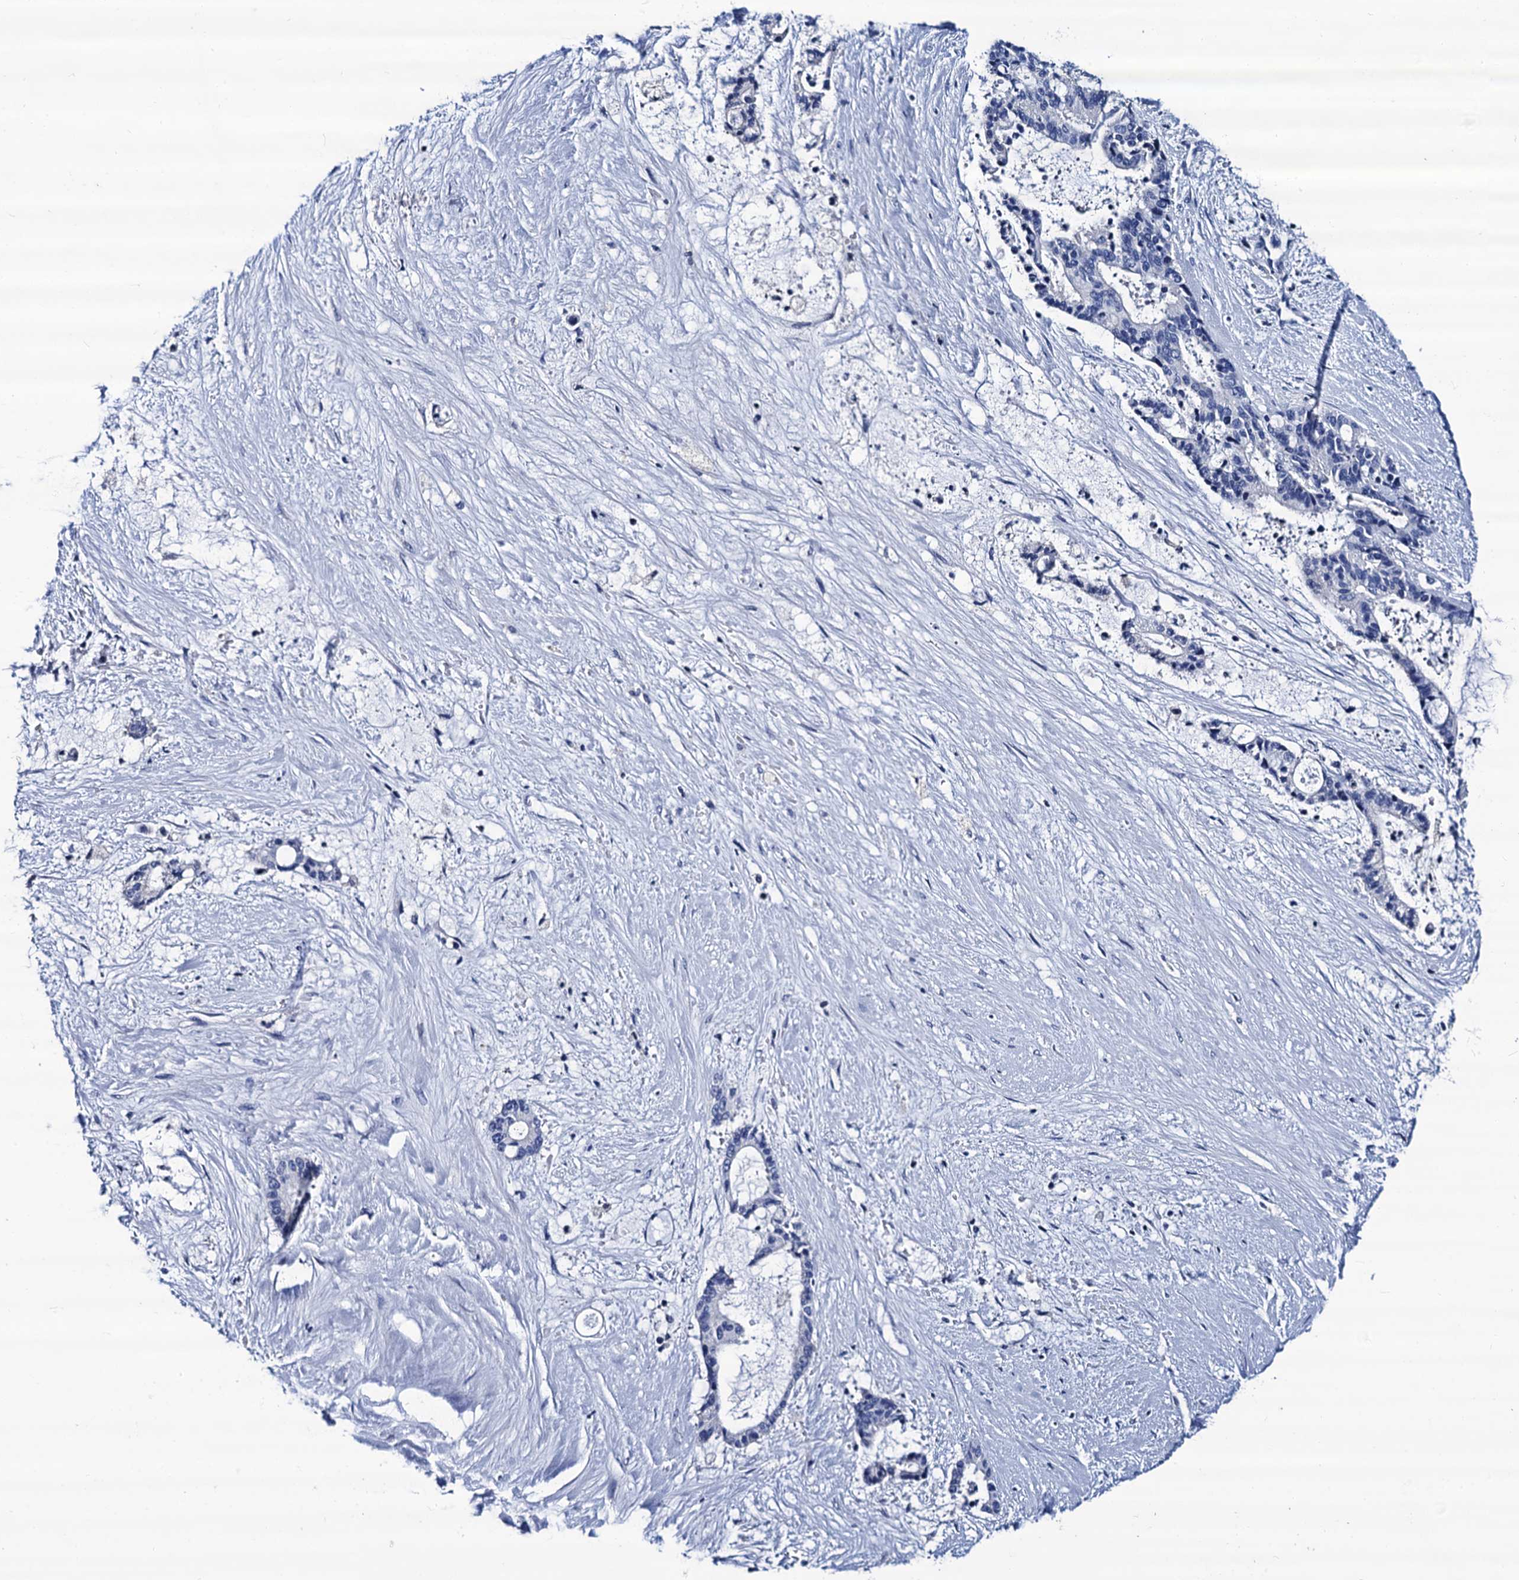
{"staining": {"intensity": "negative", "quantity": "none", "location": "none"}, "tissue": "liver cancer", "cell_type": "Tumor cells", "image_type": "cancer", "snomed": [{"axis": "morphology", "description": "Normal tissue, NOS"}, {"axis": "morphology", "description": "Cholangiocarcinoma"}, {"axis": "topography", "description": "Liver"}, {"axis": "topography", "description": "Peripheral nerve tissue"}], "caption": "This is an immunohistochemistry image of human liver cholangiocarcinoma. There is no positivity in tumor cells.", "gene": "LRRC30", "patient": {"sex": "female", "age": 73}}